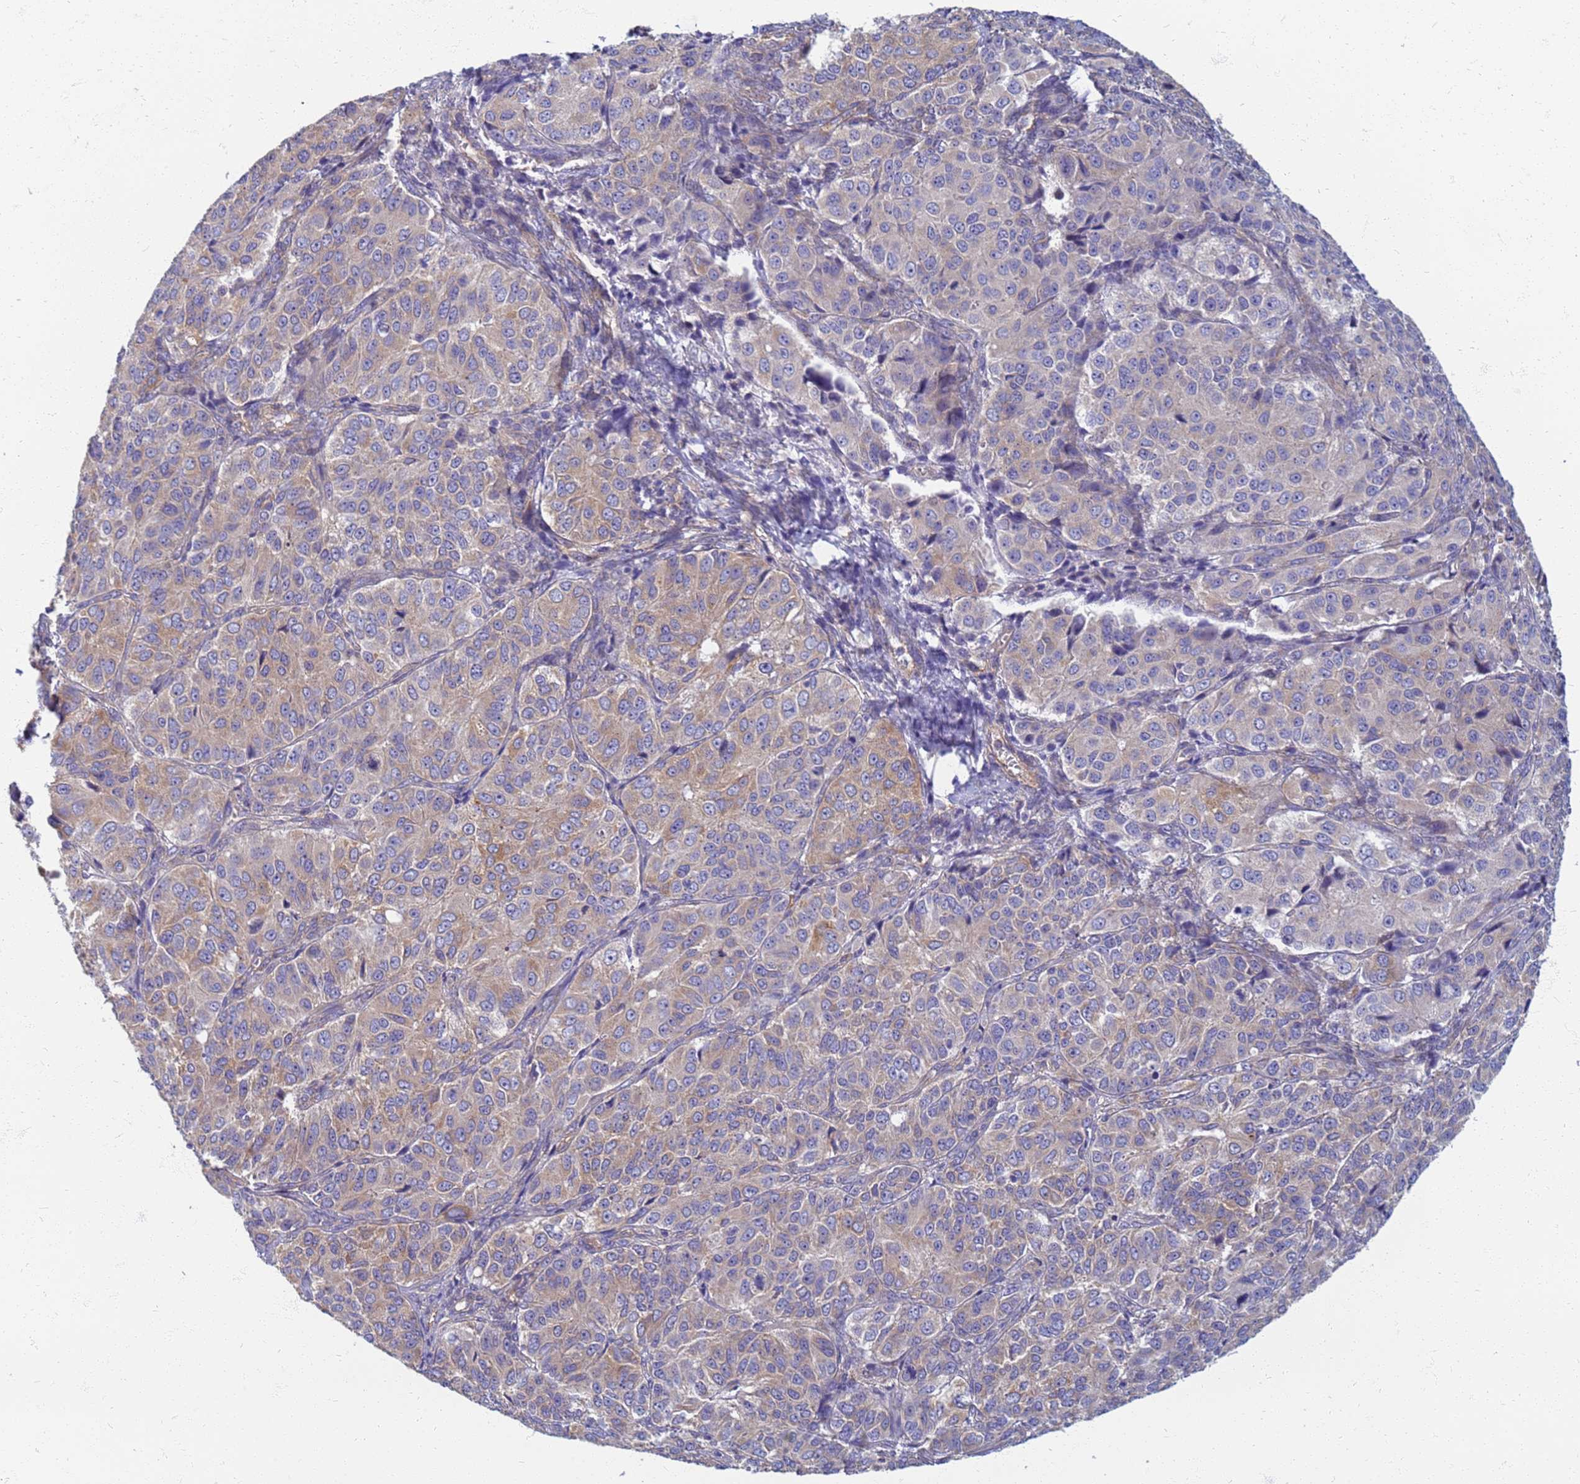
{"staining": {"intensity": "moderate", "quantity": "<25%", "location": "cytoplasmic/membranous"}, "tissue": "ovarian cancer", "cell_type": "Tumor cells", "image_type": "cancer", "snomed": [{"axis": "morphology", "description": "Carcinoma, endometroid"}, {"axis": "topography", "description": "Ovary"}], "caption": "This micrograph shows immunohistochemistry staining of endometroid carcinoma (ovarian), with low moderate cytoplasmic/membranous expression in about <25% of tumor cells.", "gene": "EEA1", "patient": {"sex": "female", "age": 51}}